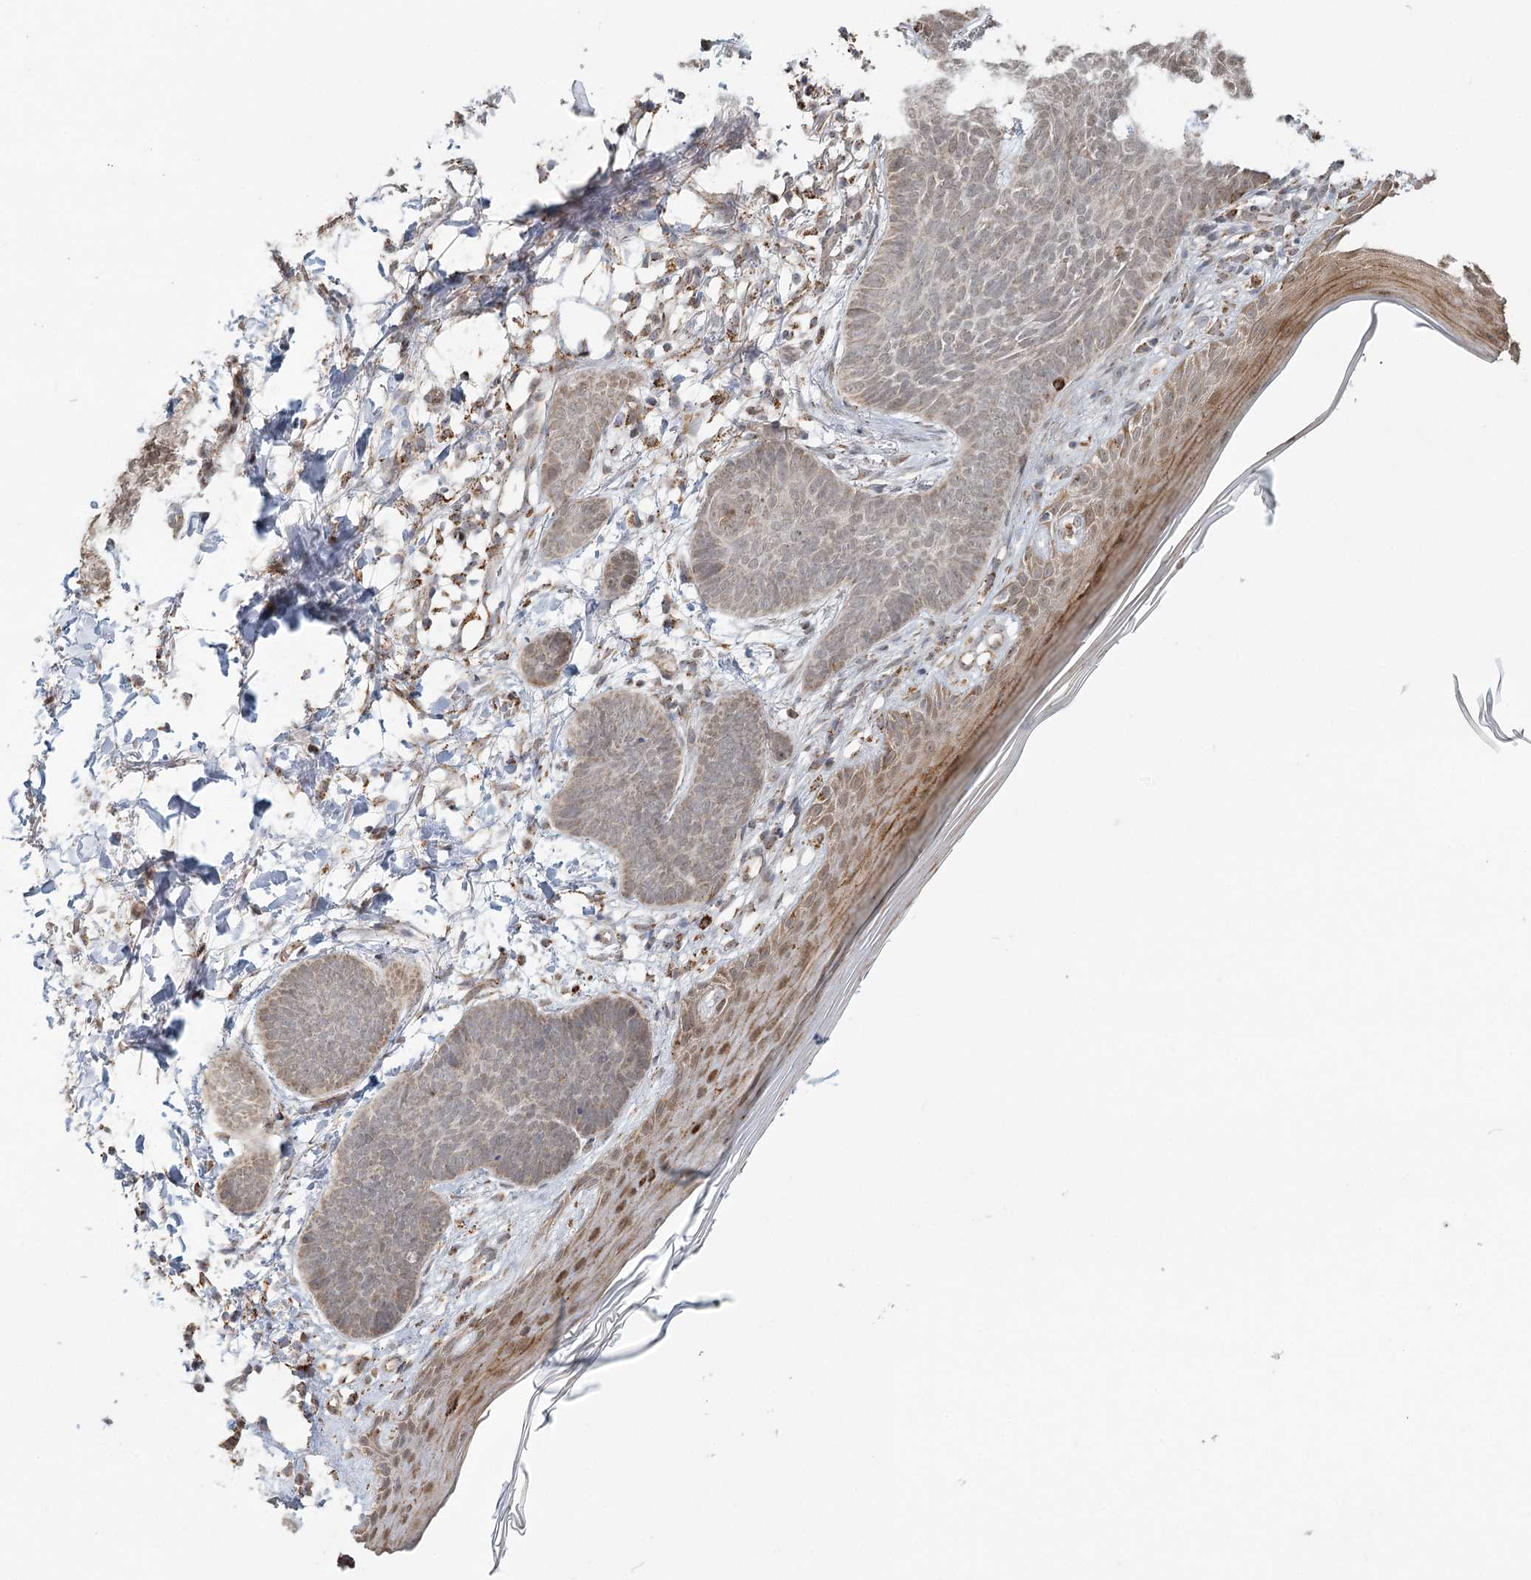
{"staining": {"intensity": "weak", "quantity": "25%-75%", "location": "cytoplasmic/membranous,nuclear"}, "tissue": "skin cancer", "cell_type": "Tumor cells", "image_type": "cancer", "snomed": [{"axis": "morphology", "description": "Normal tissue, NOS"}, {"axis": "morphology", "description": "Basal cell carcinoma"}, {"axis": "topography", "description": "Skin"}], "caption": "Basal cell carcinoma (skin) stained with immunohistochemistry (IHC) demonstrates weak cytoplasmic/membranous and nuclear positivity in about 25%-75% of tumor cells. The staining is performed using DAB (3,3'-diaminobenzidine) brown chromogen to label protein expression. The nuclei are counter-stained blue using hematoxylin.", "gene": "LACTB", "patient": {"sex": "male", "age": 50}}